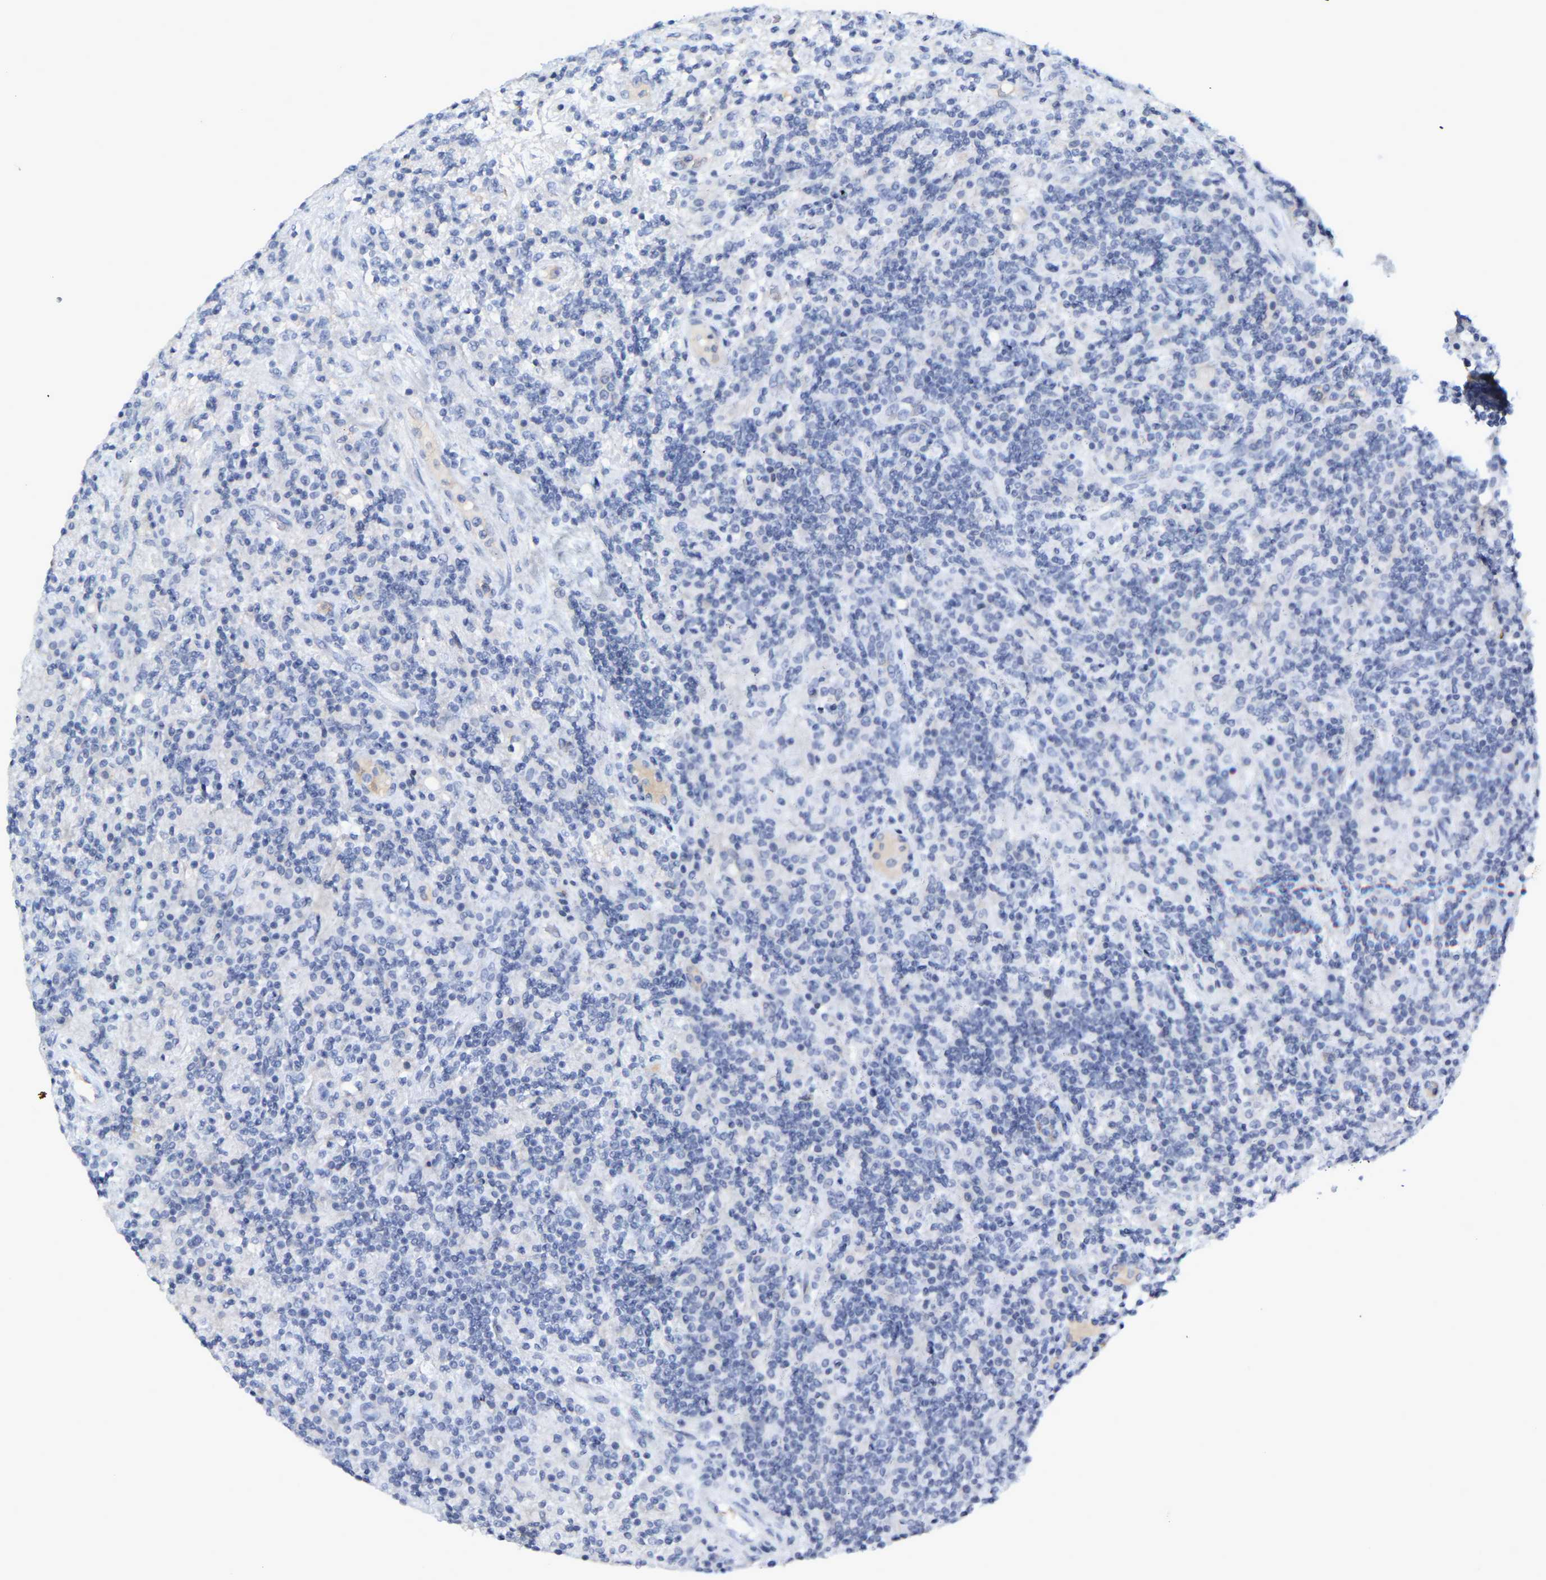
{"staining": {"intensity": "negative", "quantity": "none", "location": "none"}, "tissue": "lymphoma", "cell_type": "Tumor cells", "image_type": "cancer", "snomed": [{"axis": "morphology", "description": "Hodgkin's disease, NOS"}, {"axis": "topography", "description": "Lymph node"}], "caption": "Tumor cells show no significant positivity in lymphoma.", "gene": "GNAS", "patient": {"sex": "male", "age": 70}}